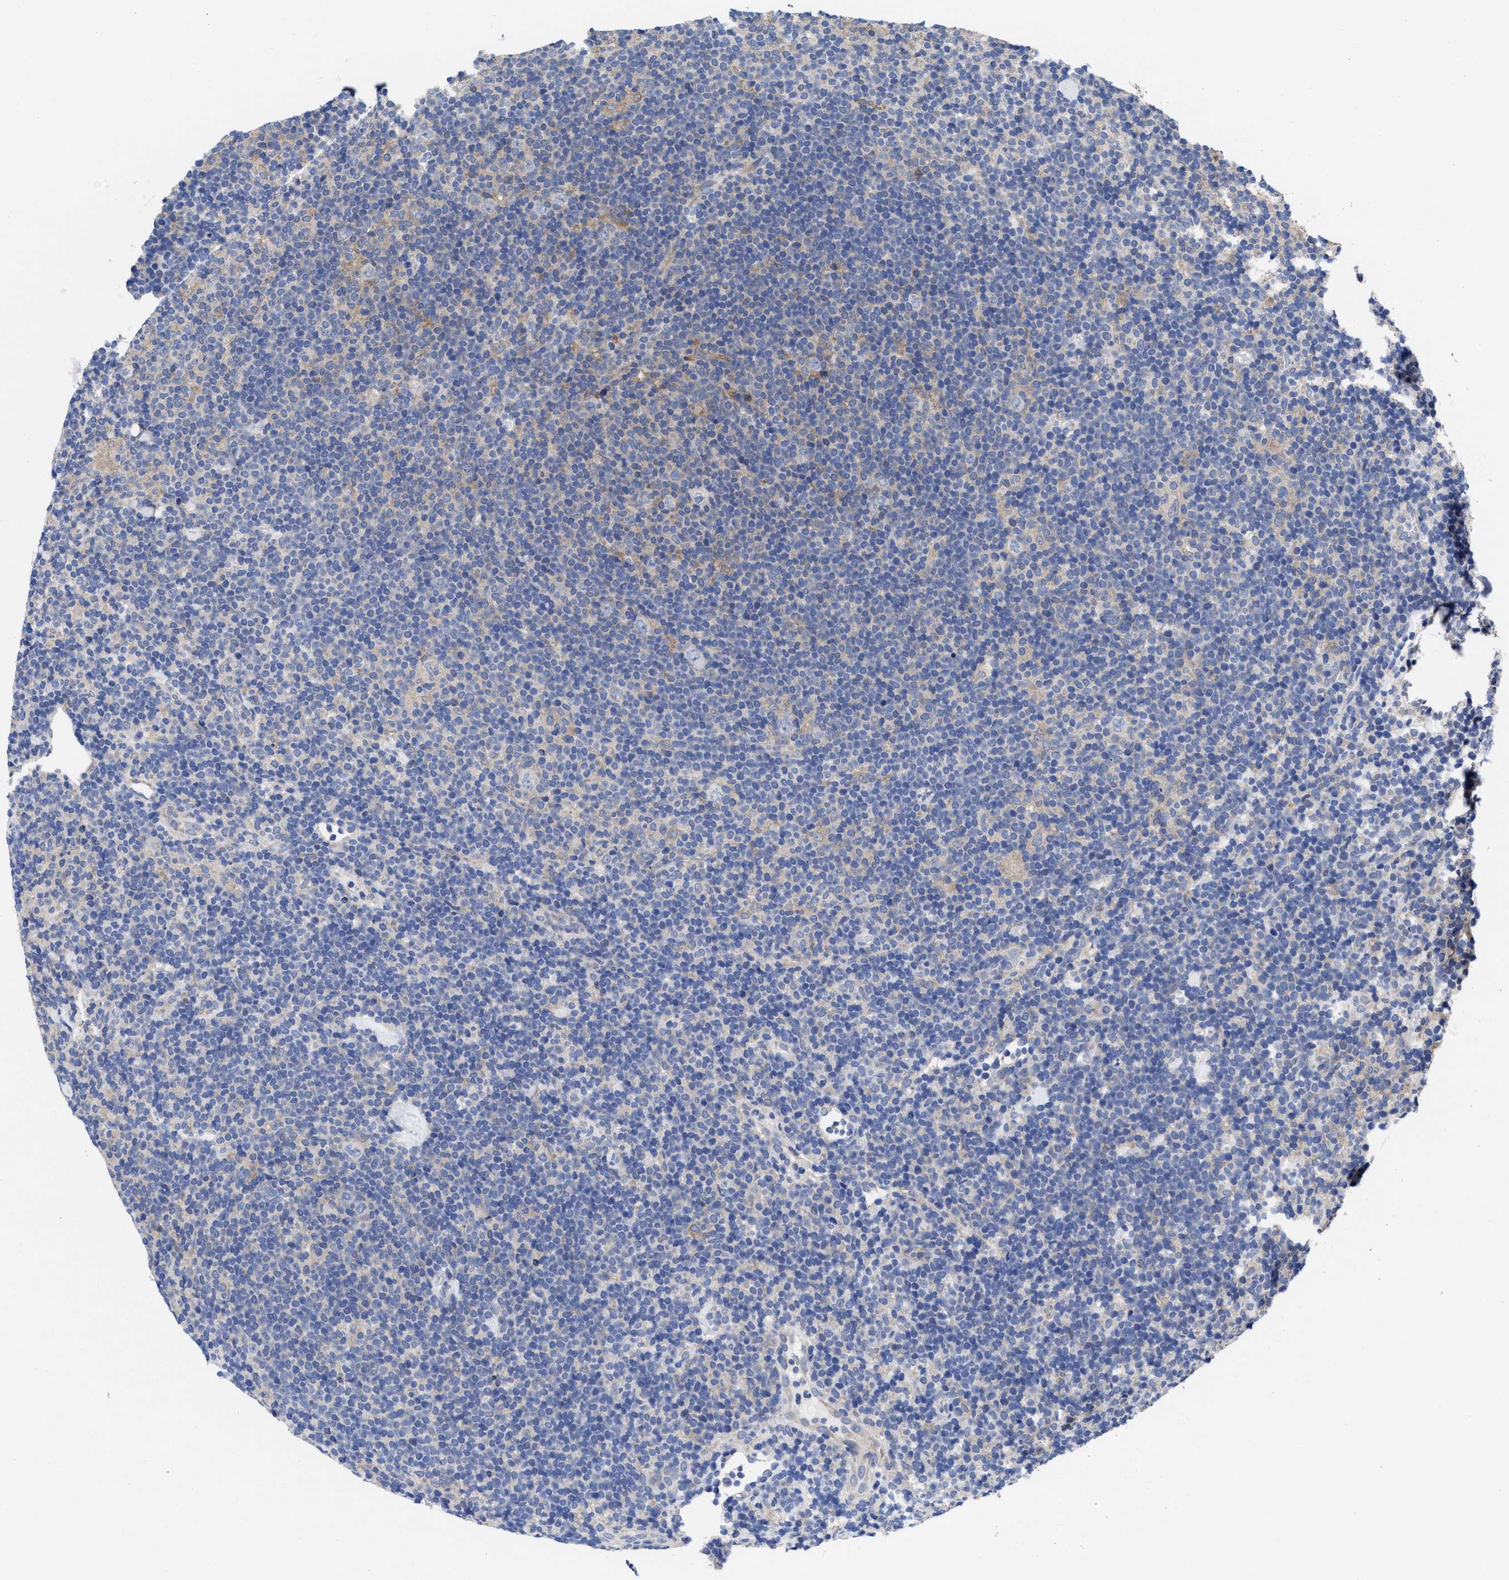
{"staining": {"intensity": "weak", "quantity": "<25%", "location": "cytoplasmic/membranous"}, "tissue": "lymphoma", "cell_type": "Tumor cells", "image_type": "cancer", "snomed": [{"axis": "morphology", "description": "Hodgkin's disease, NOS"}, {"axis": "topography", "description": "Lymph node"}], "caption": "This is an immunohistochemistry image of Hodgkin's disease. There is no staining in tumor cells.", "gene": "TXNDC17", "patient": {"sex": "female", "age": 57}}